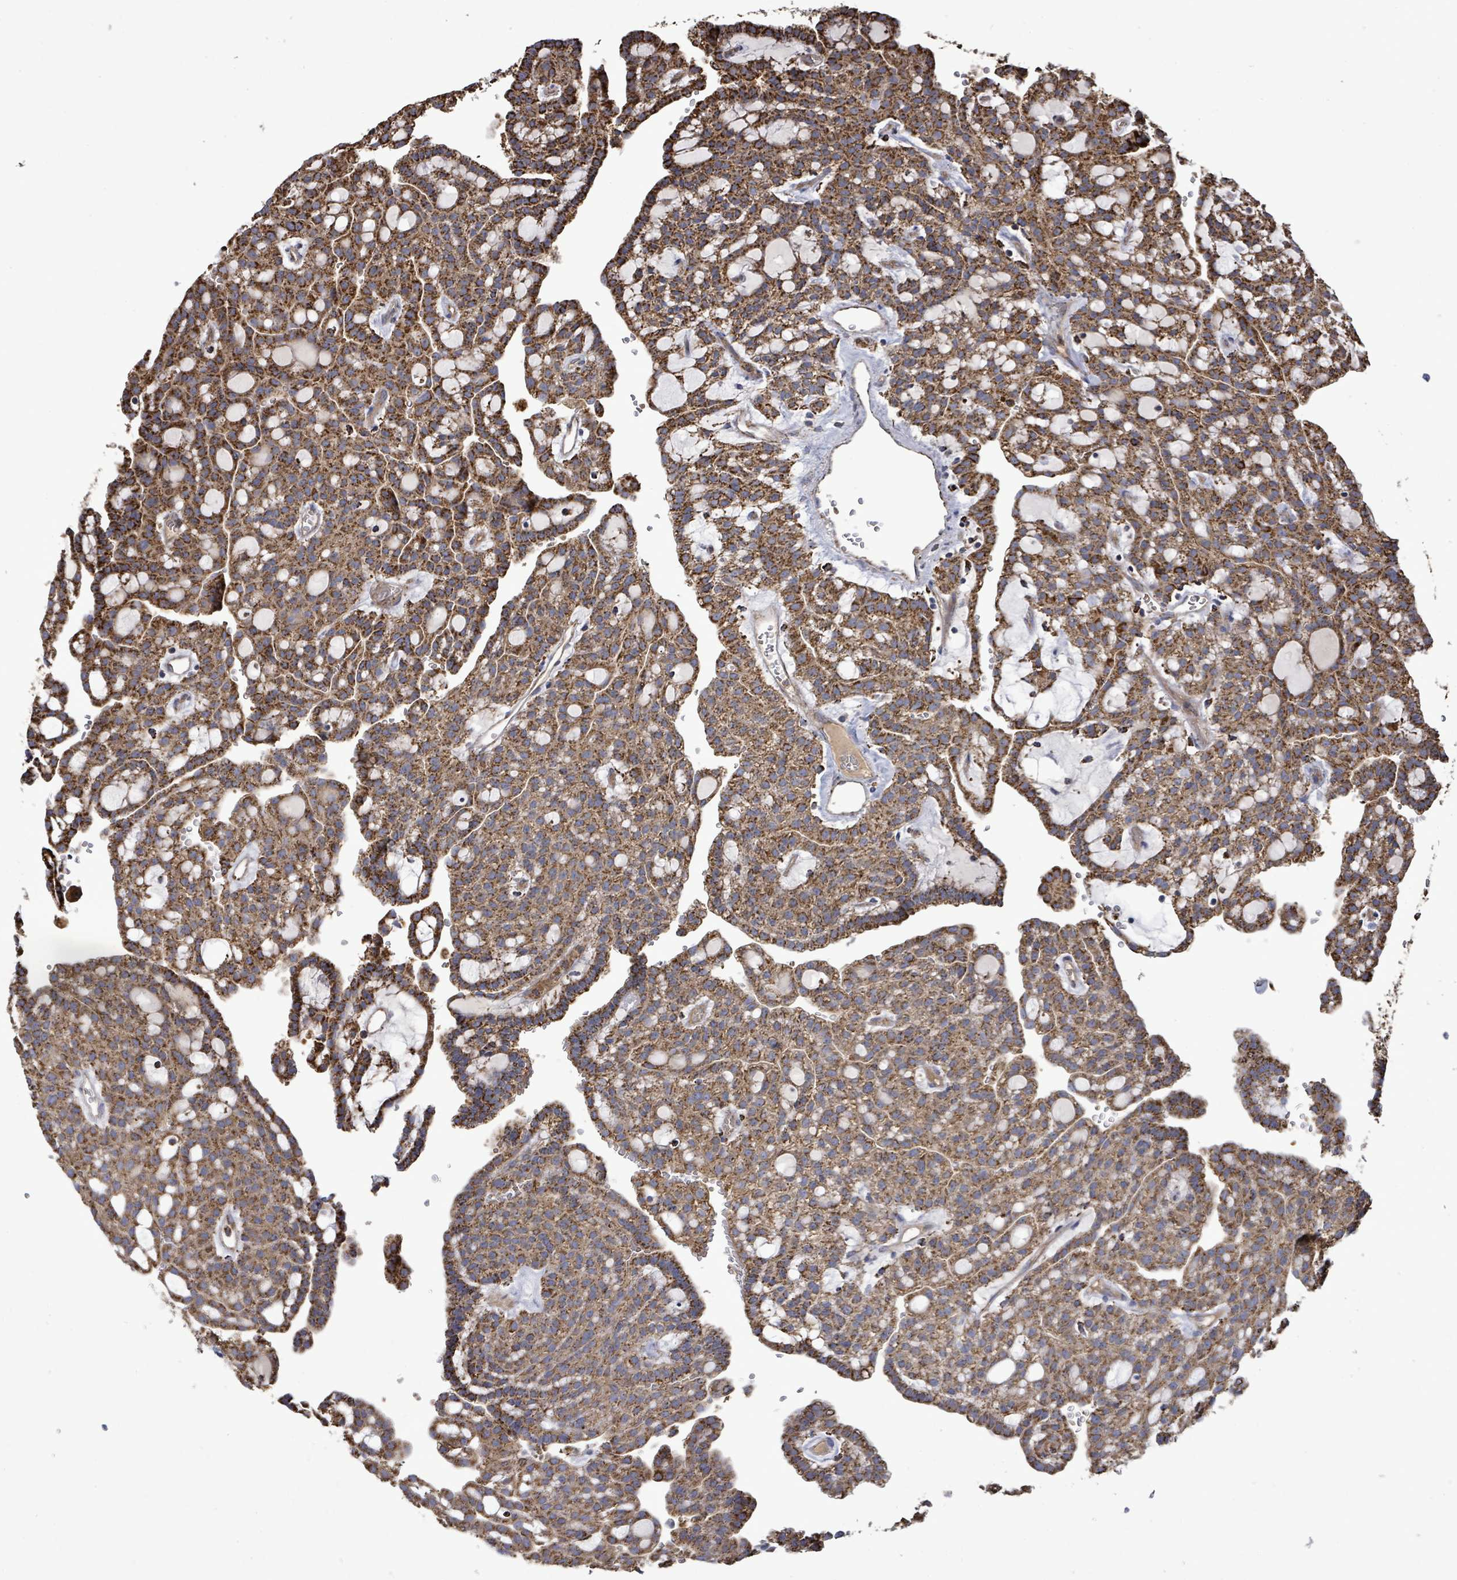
{"staining": {"intensity": "strong", "quantity": ">75%", "location": "cytoplasmic/membranous"}, "tissue": "renal cancer", "cell_type": "Tumor cells", "image_type": "cancer", "snomed": [{"axis": "morphology", "description": "Adenocarcinoma, NOS"}, {"axis": "topography", "description": "Kidney"}], "caption": "About >75% of tumor cells in human renal adenocarcinoma display strong cytoplasmic/membranous protein staining as visualized by brown immunohistochemical staining.", "gene": "MTMR12", "patient": {"sex": "male", "age": 63}}